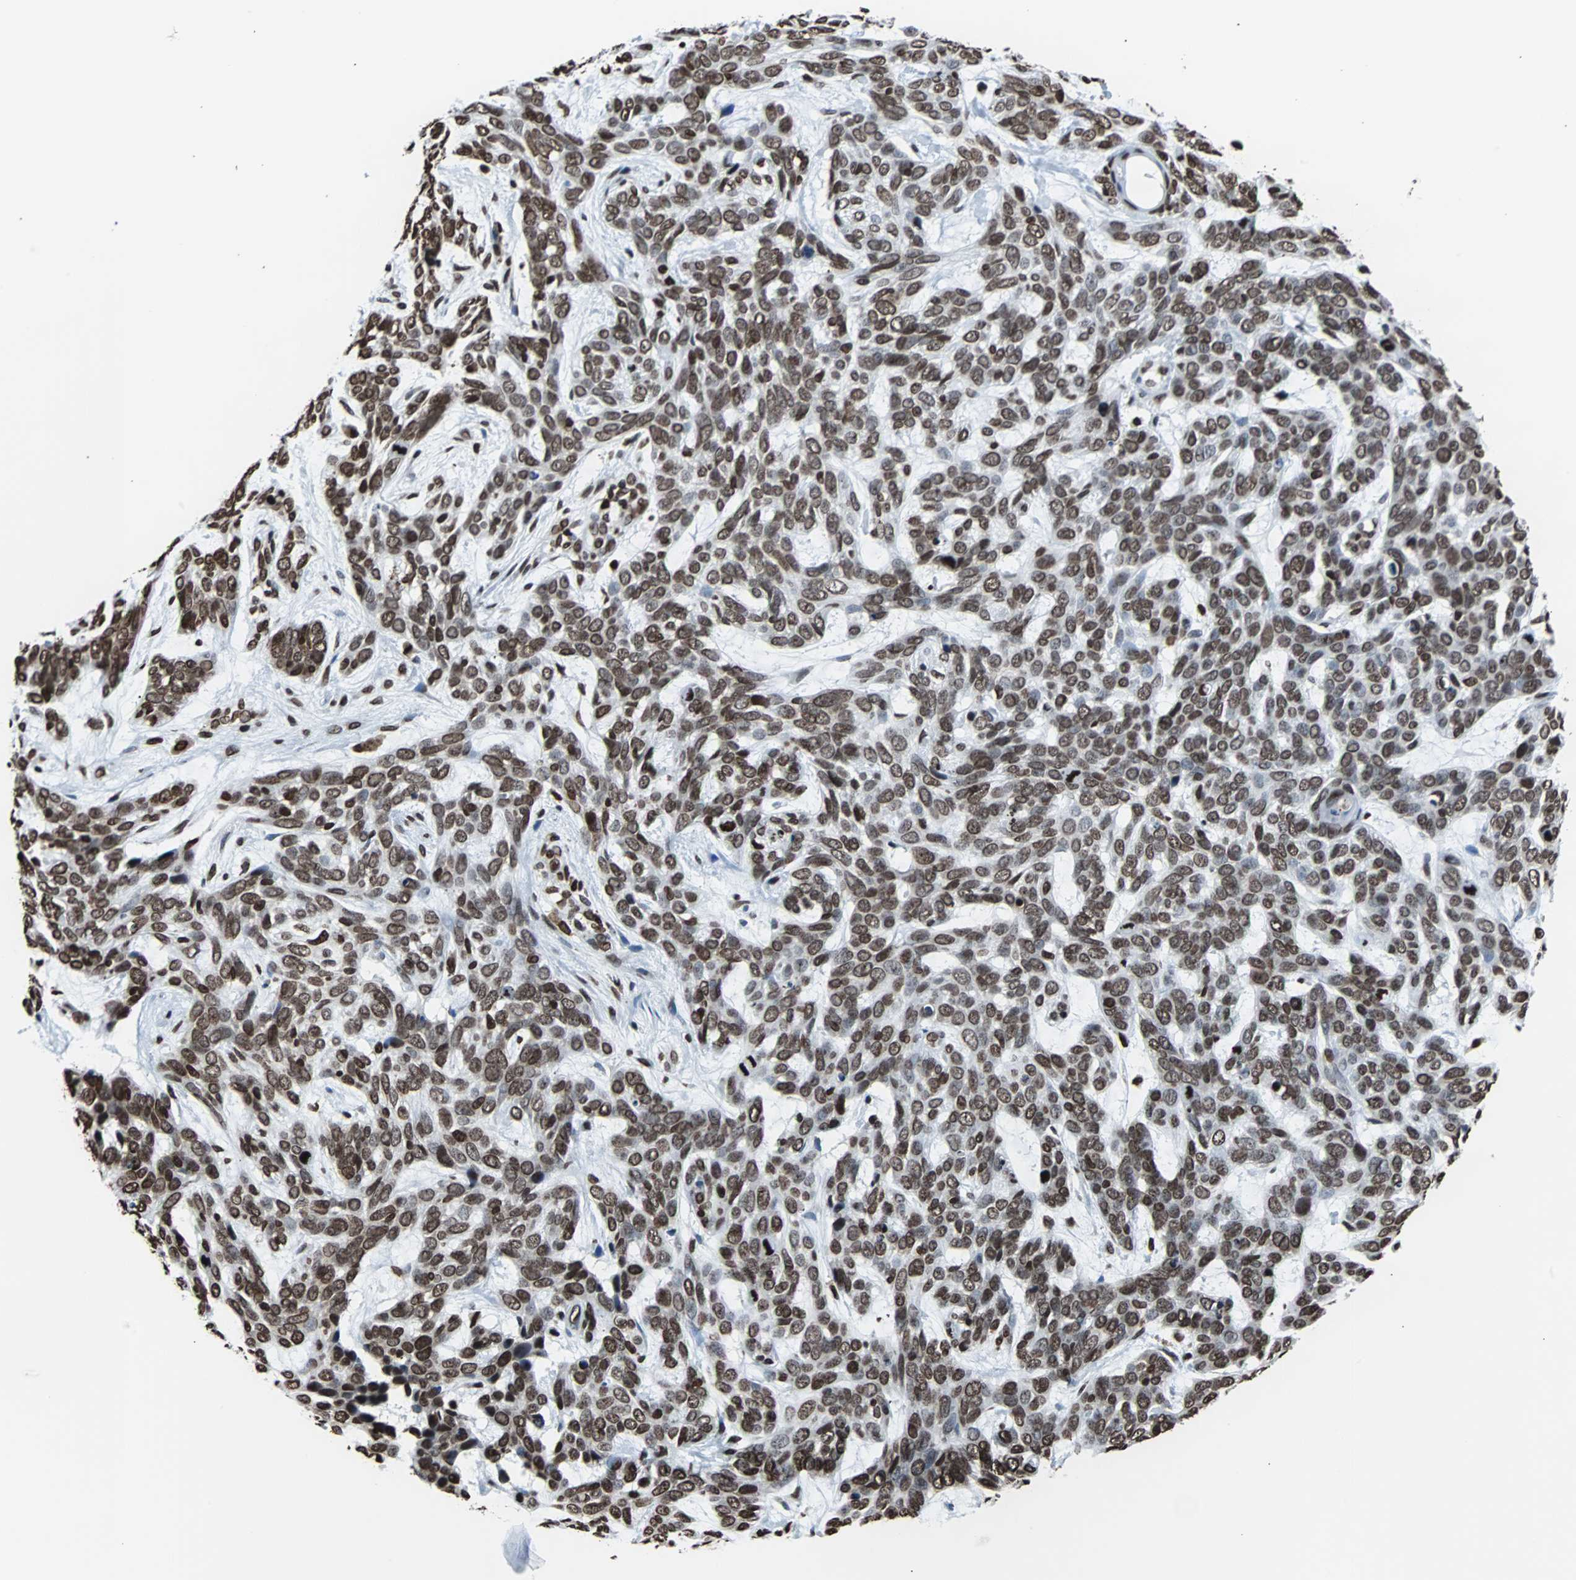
{"staining": {"intensity": "strong", "quantity": ">75%", "location": "nuclear"}, "tissue": "skin cancer", "cell_type": "Tumor cells", "image_type": "cancer", "snomed": [{"axis": "morphology", "description": "Basal cell carcinoma"}, {"axis": "topography", "description": "Skin"}], "caption": "Tumor cells display strong nuclear staining in approximately >75% of cells in skin basal cell carcinoma. (DAB (3,3'-diaminobenzidine) = brown stain, brightfield microscopy at high magnification).", "gene": "H2BC18", "patient": {"sex": "male", "age": 87}}